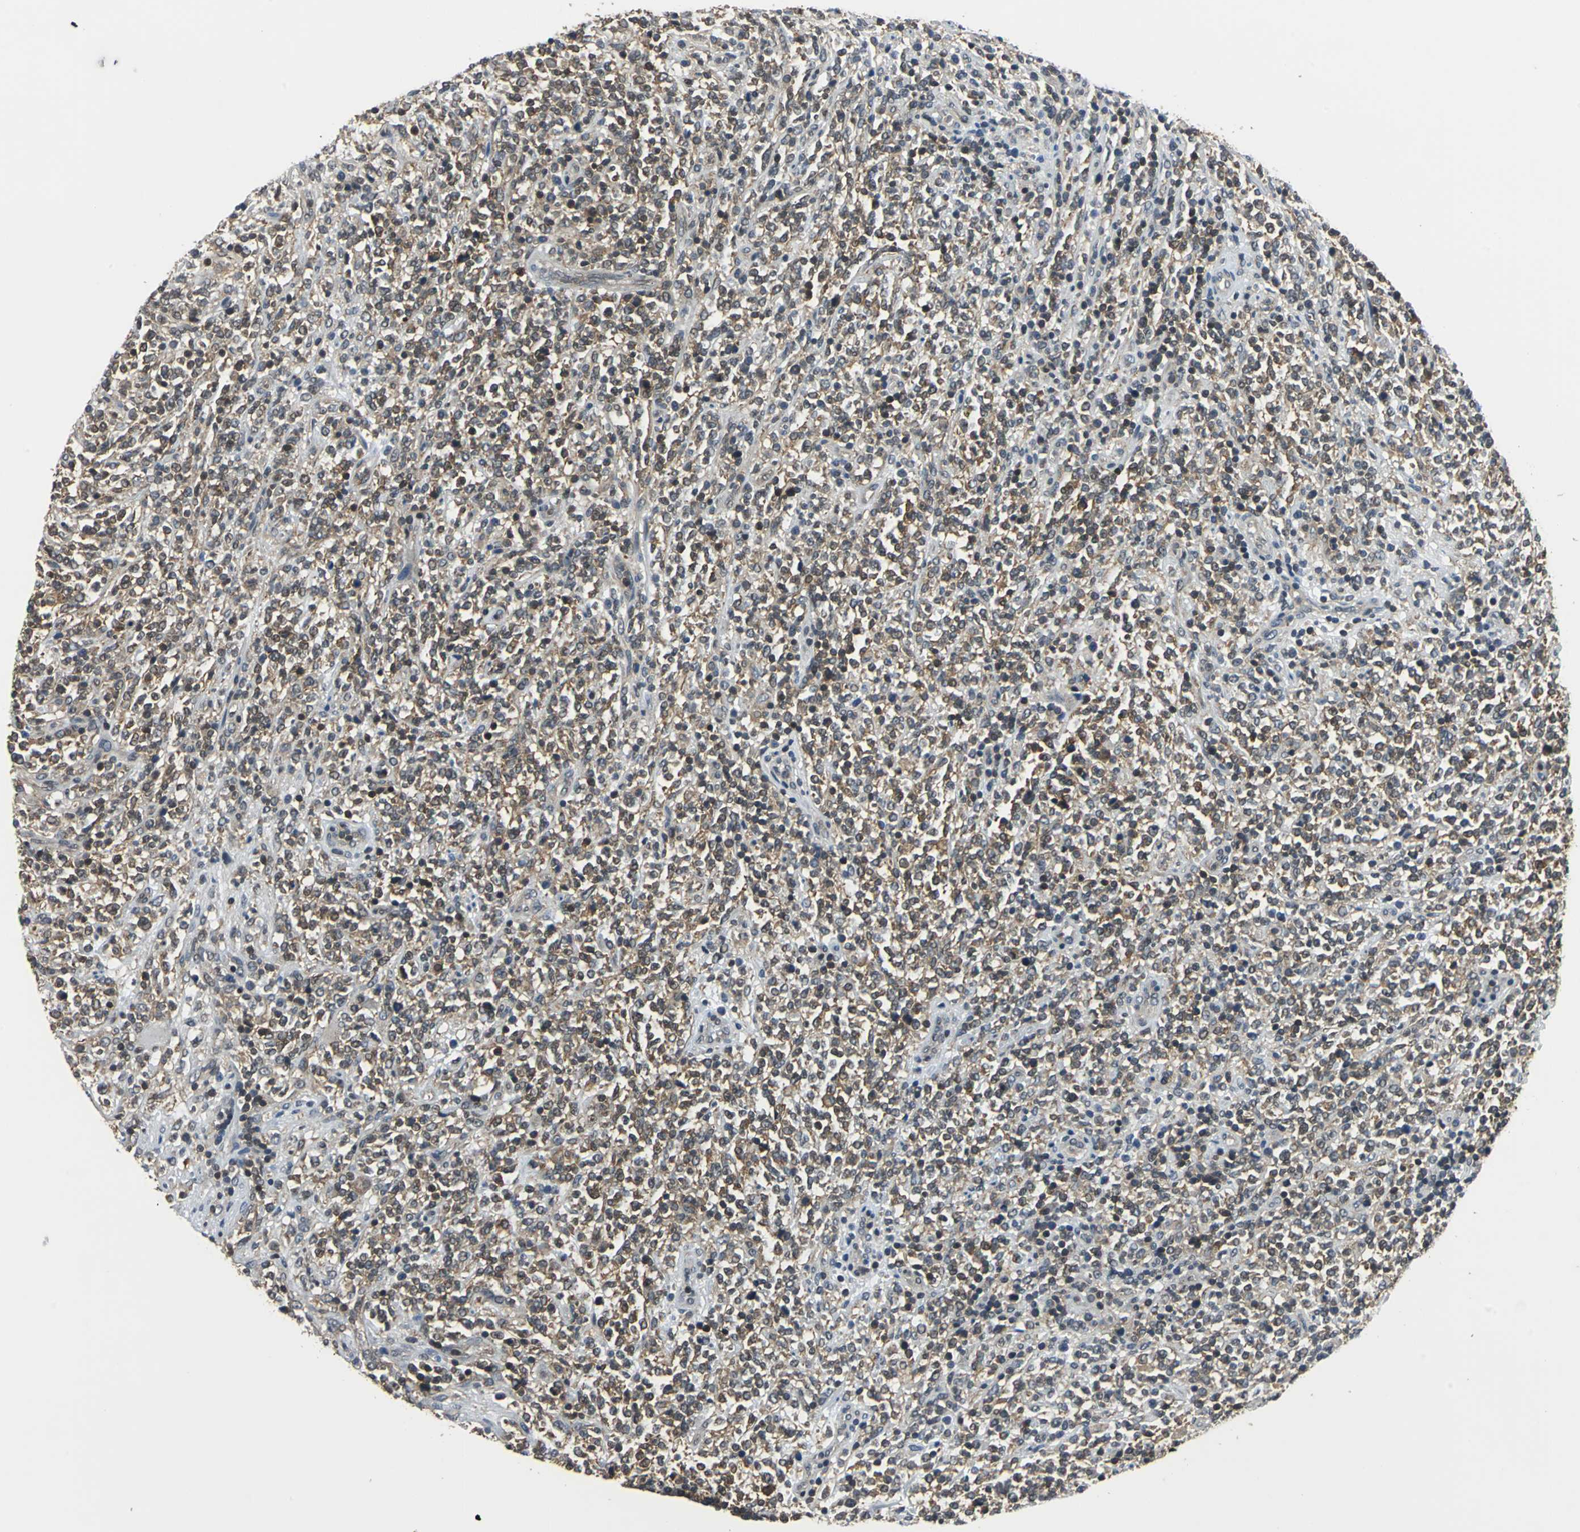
{"staining": {"intensity": "moderate", "quantity": ">75%", "location": "cytoplasmic/membranous,nuclear"}, "tissue": "lymphoma", "cell_type": "Tumor cells", "image_type": "cancer", "snomed": [{"axis": "morphology", "description": "Malignant lymphoma, non-Hodgkin's type, High grade"}, {"axis": "topography", "description": "Soft tissue"}], "caption": "Immunohistochemistry (IHC) (DAB (3,3'-diaminobenzidine)) staining of human lymphoma displays moderate cytoplasmic/membranous and nuclear protein staining in approximately >75% of tumor cells. (DAB (3,3'-diaminobenzidine) IHC with brightfield microscopy, high magnification).", "gene": "ARPC3", "patient": {"sex": "male", "age": 18}}